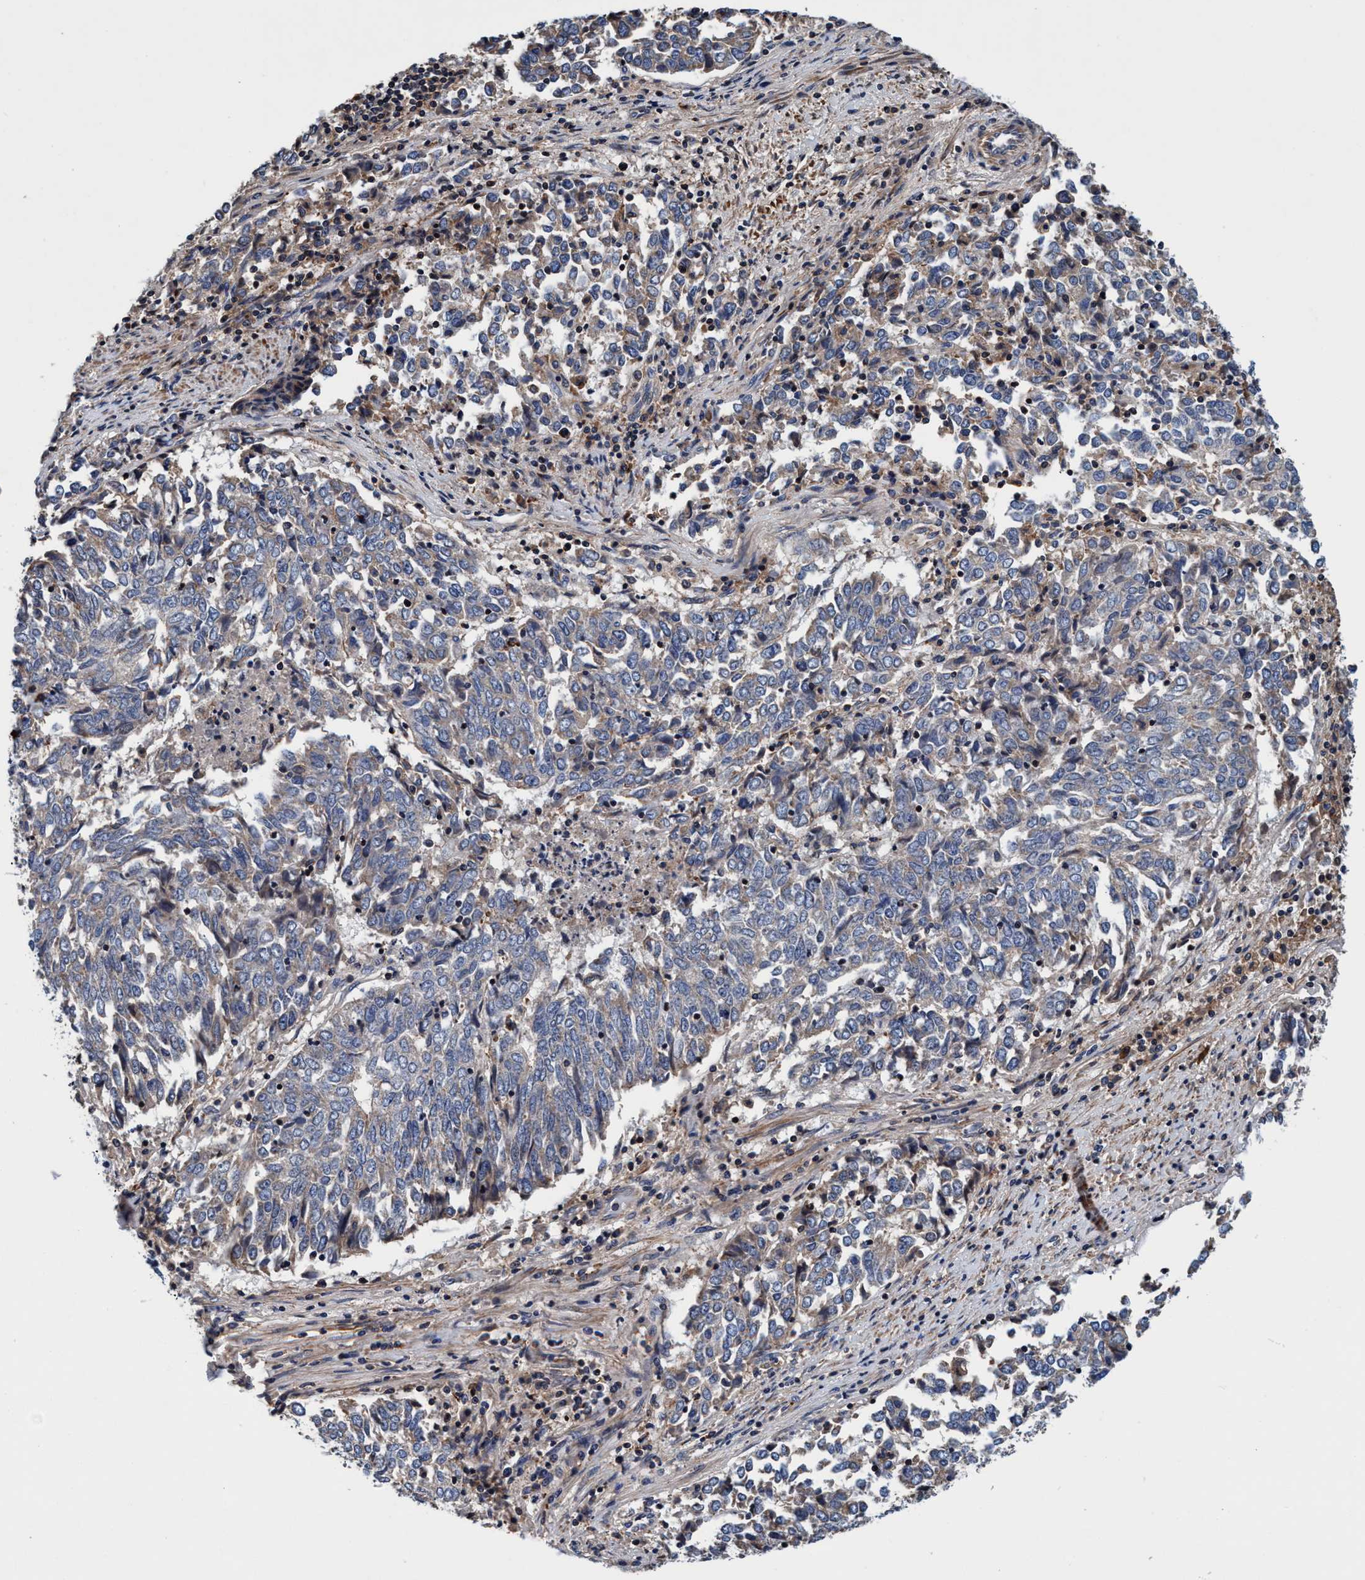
{"staining": {"intensity": "weak", "quantity": "<25%", "location": "cytoplasmic/membranous"}, "tissue": "endometrial cancer", "cell_type": "Tumor cells", "image_type": "cancer", "snomed": [{"axis": "morphology", "description": "Adenocarcinoma, NOS"}, {"axis": "topography", "description": "Endometrium"}], "caption": "DAB immunohistochemical staining of human endometrial cancer (adenocarcinoma) demonstrates no significant staining in tumor cells.", "gene": "RNF208", "patient": {"sex": "female", "age": 80}}